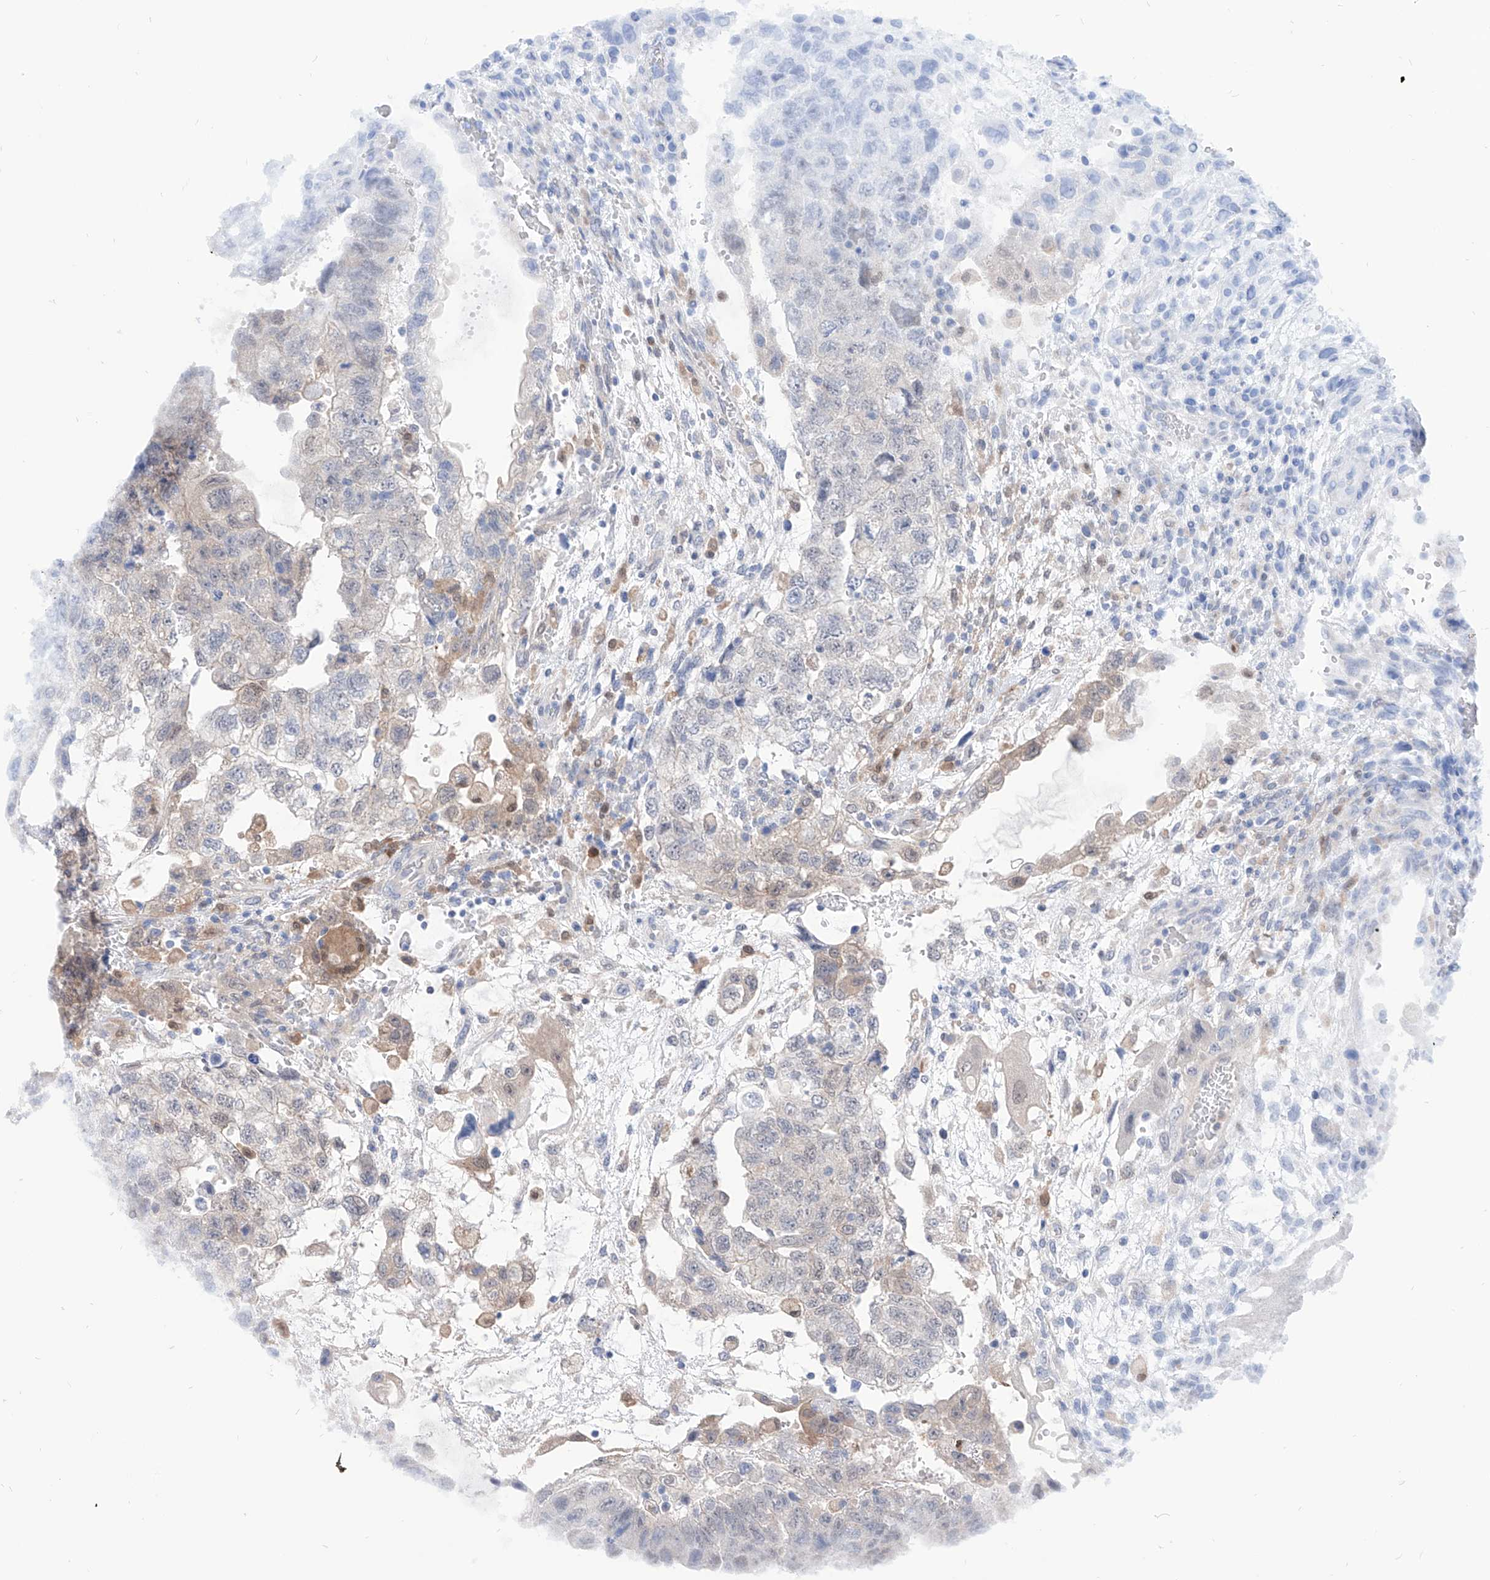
{"staining": {"intensity": "weak", "quantity": "<25%", "location": "cytoplasmic/membranous"}, "tissue": "testis cancer", "cell_type": "Tumor cells", "image_type": "cancer", "snomed": [{"axis": "morphology", "description": "Carcinoma, Embryonal, NOS"}, {"axis": "topography", "description": "Testis"}], "caption": "IHC micrograph of neoplastic tissue: human testis embryonal carcinoma stained with DAB exhibits no significant protein positivity in tumor cells.", "gene": "PDXK", "patient": {"sex": "male", "age": 36}}